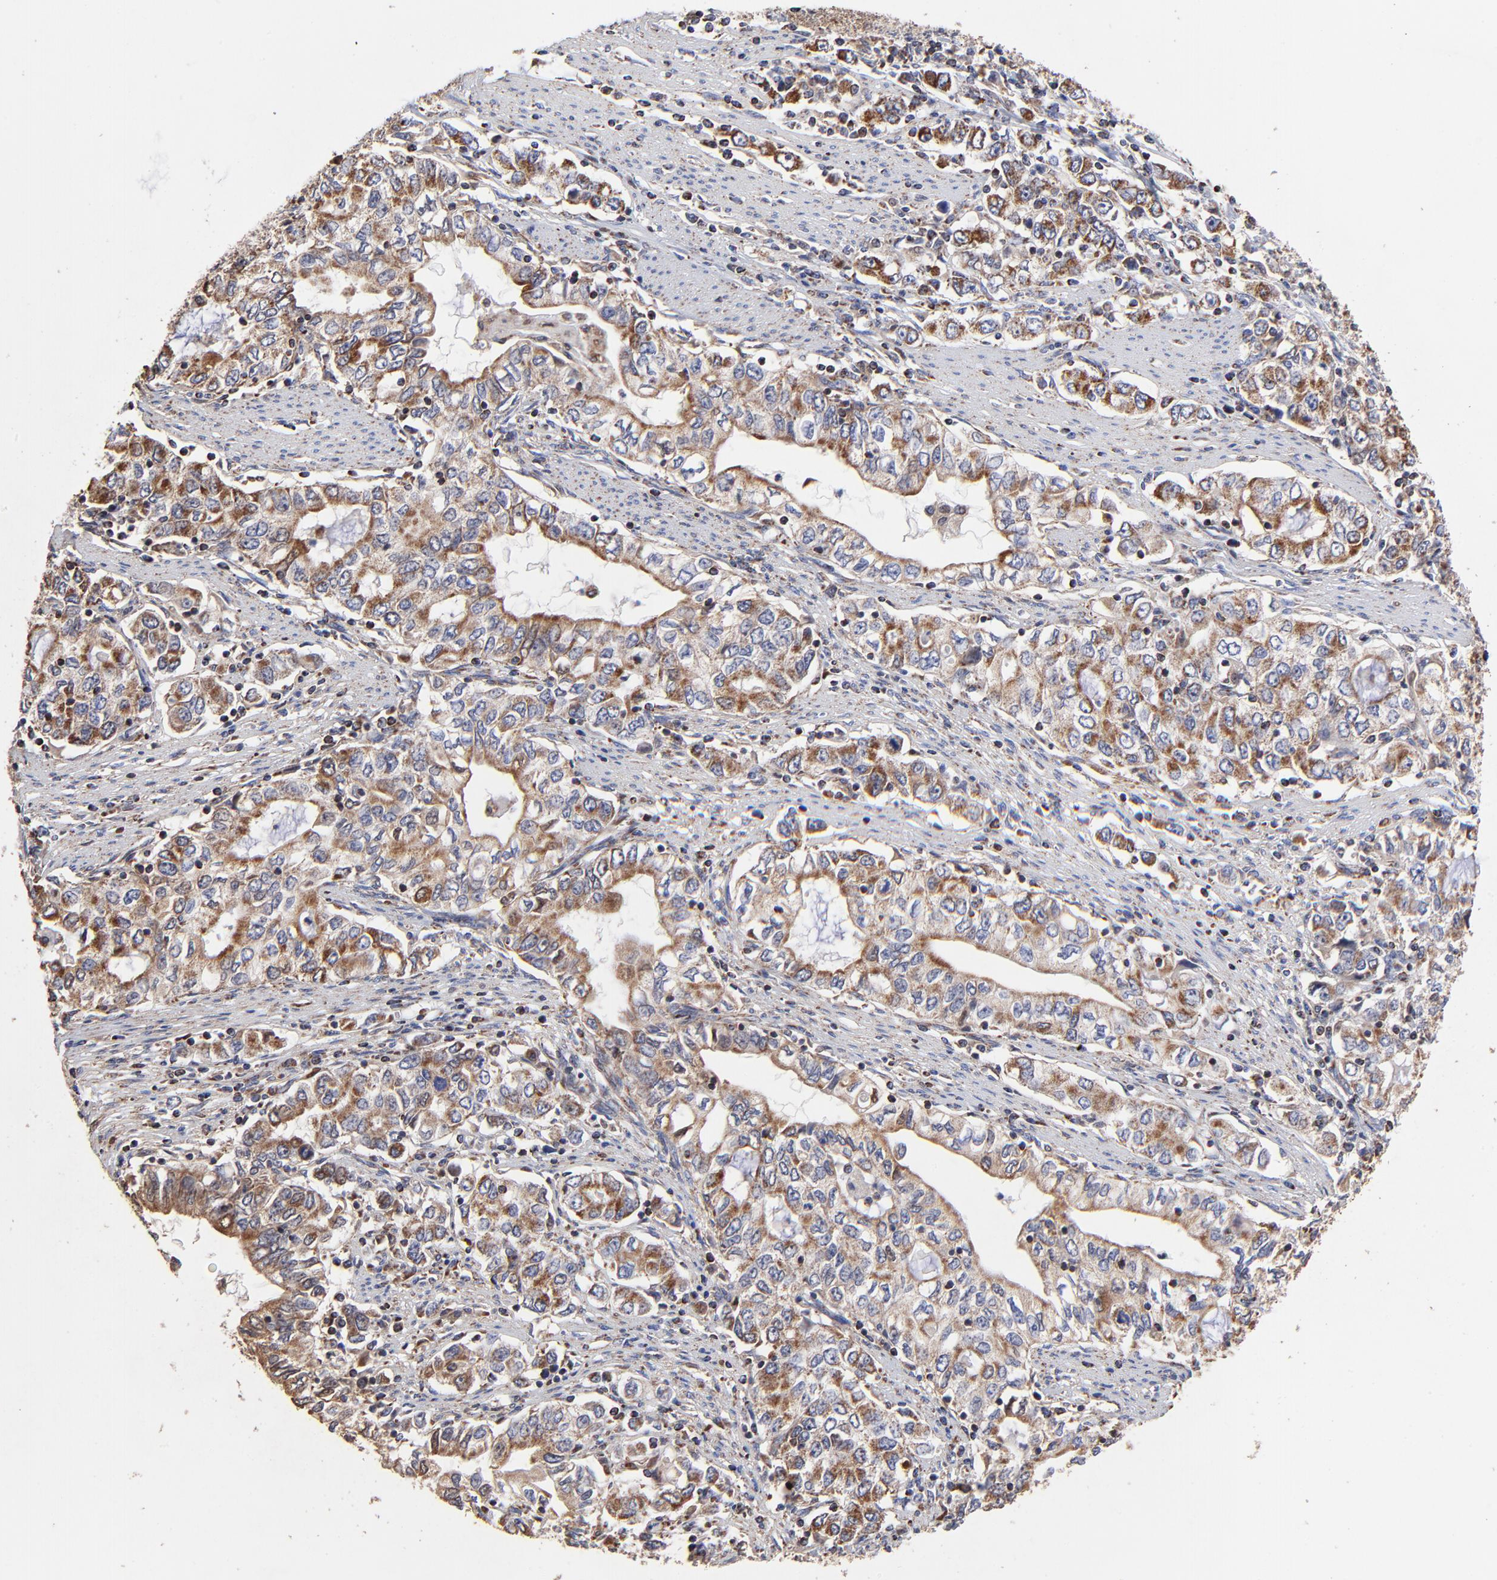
{"staining": {"intensity": "strong", "quantity": ">75%", "location": "cytoplasmic/membranous"}, "tissue": "stomach cancer", "cell_type": "Tumor cells", "image_type": "cancer", "snomed": [{"axis": "morphology", "description": "Adenocarcinoma, NOS"}, {"axis": "topography", "description": "Stomach, lower"}], "caption": "Human stomach cancer stained with a brown dye demonstrates strong cytoplasmic/membranous positive positivity in about >75% of tumor cells.", "gene": "SSBP1", "patient": {"sex": "female", "age": 72}}